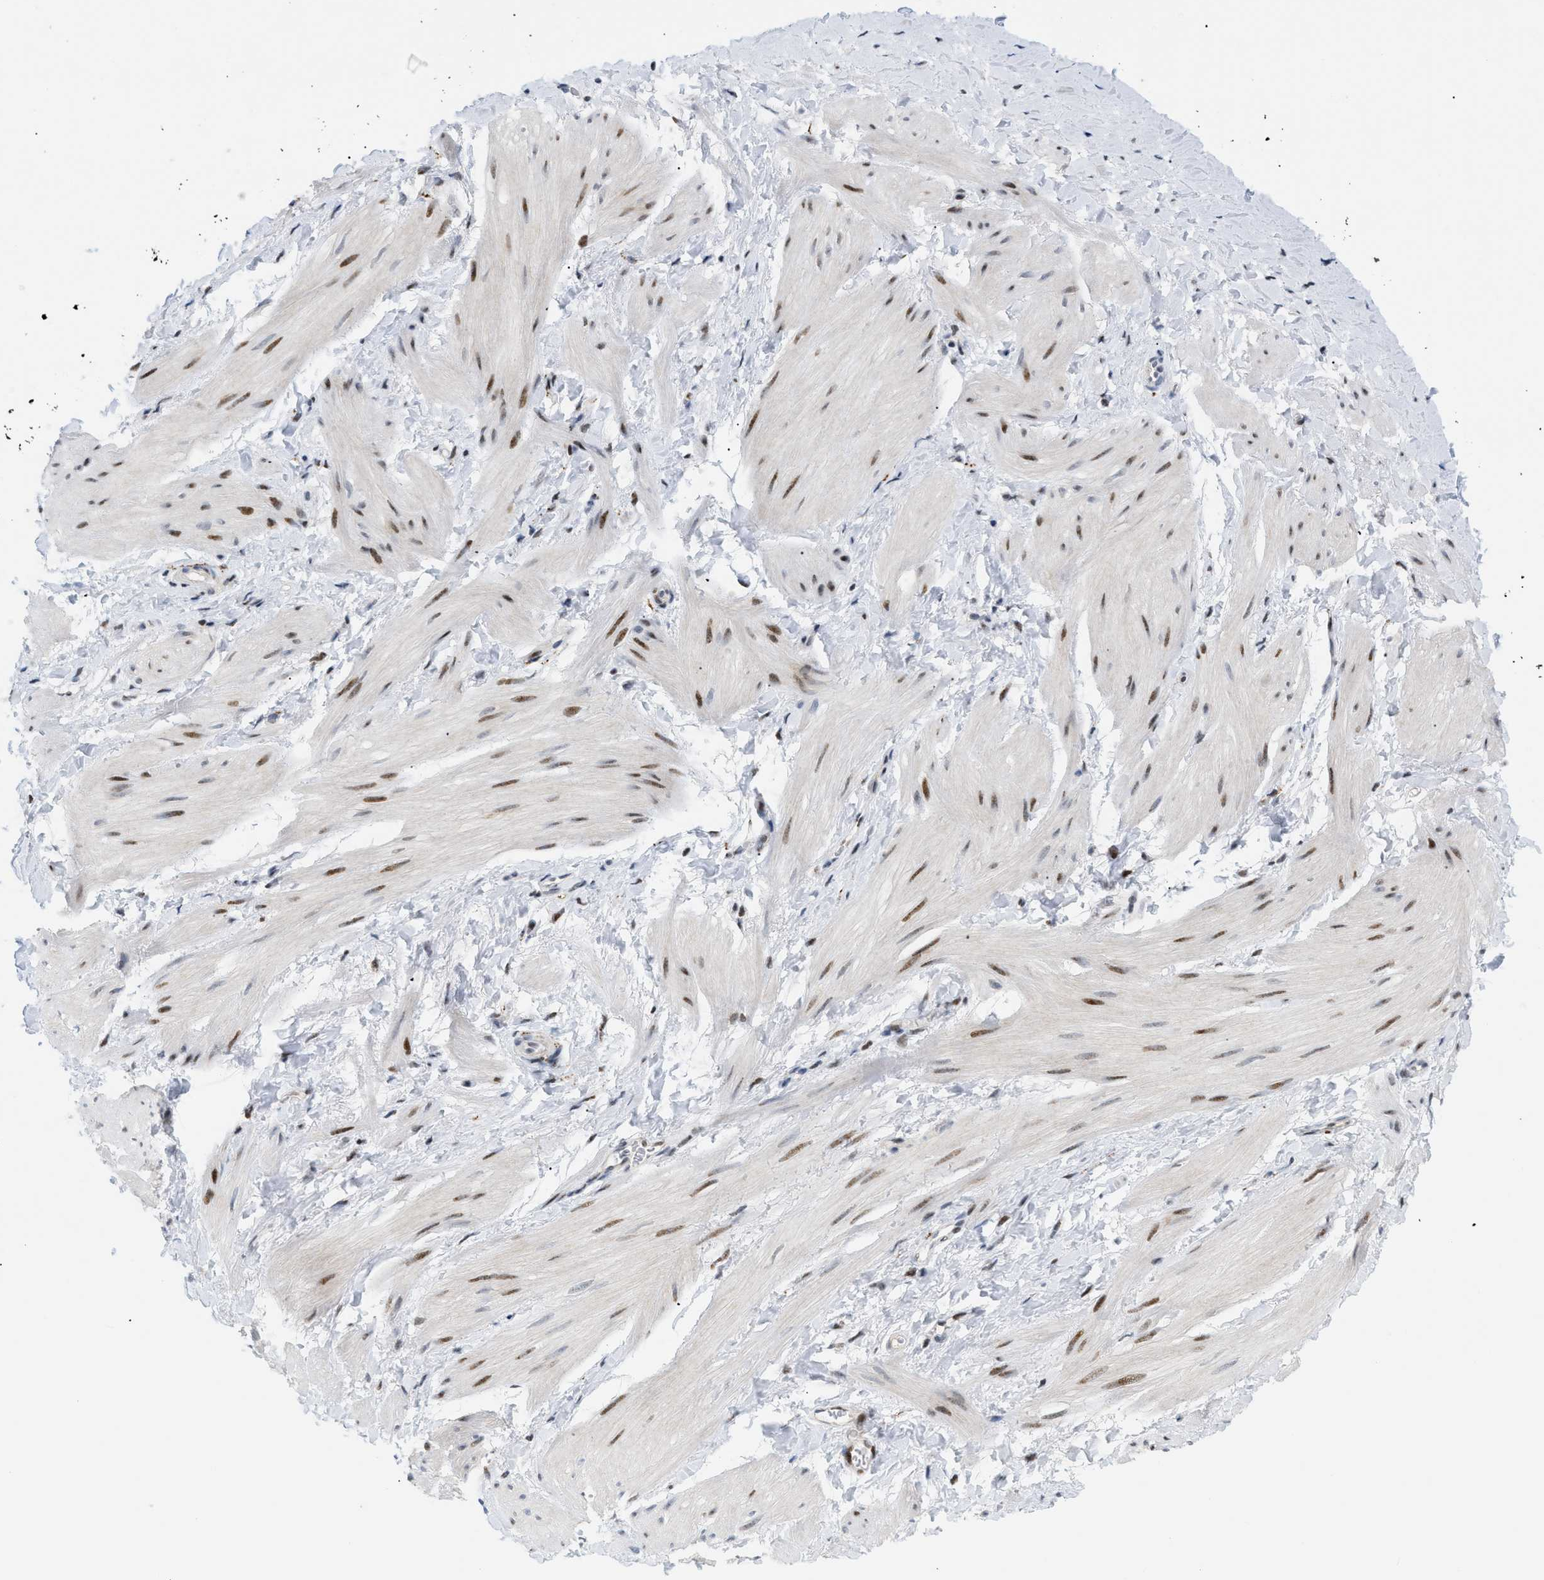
{"staining": {"intensity": "moderate", "quantity": ">75%", "location": "nuclear"}, "tissue": "smooth muscle", "cell_type": "Smooth muscle cells", "image_type": "normal", "snomed": [{"axis": "morphology", "description": "Normal tissue, NOS"}, {"axis": "topography", "description": "Smooth muscle"}], "caption": "Smooth muscle cells reveal moderate nuclear staining in about >75% of cells in benign smooth muscle. (Brightfield microscopy of DAB IHC at high magnification).", "gene": "MED1", "patient": {"sex": "male", "age": 16}}